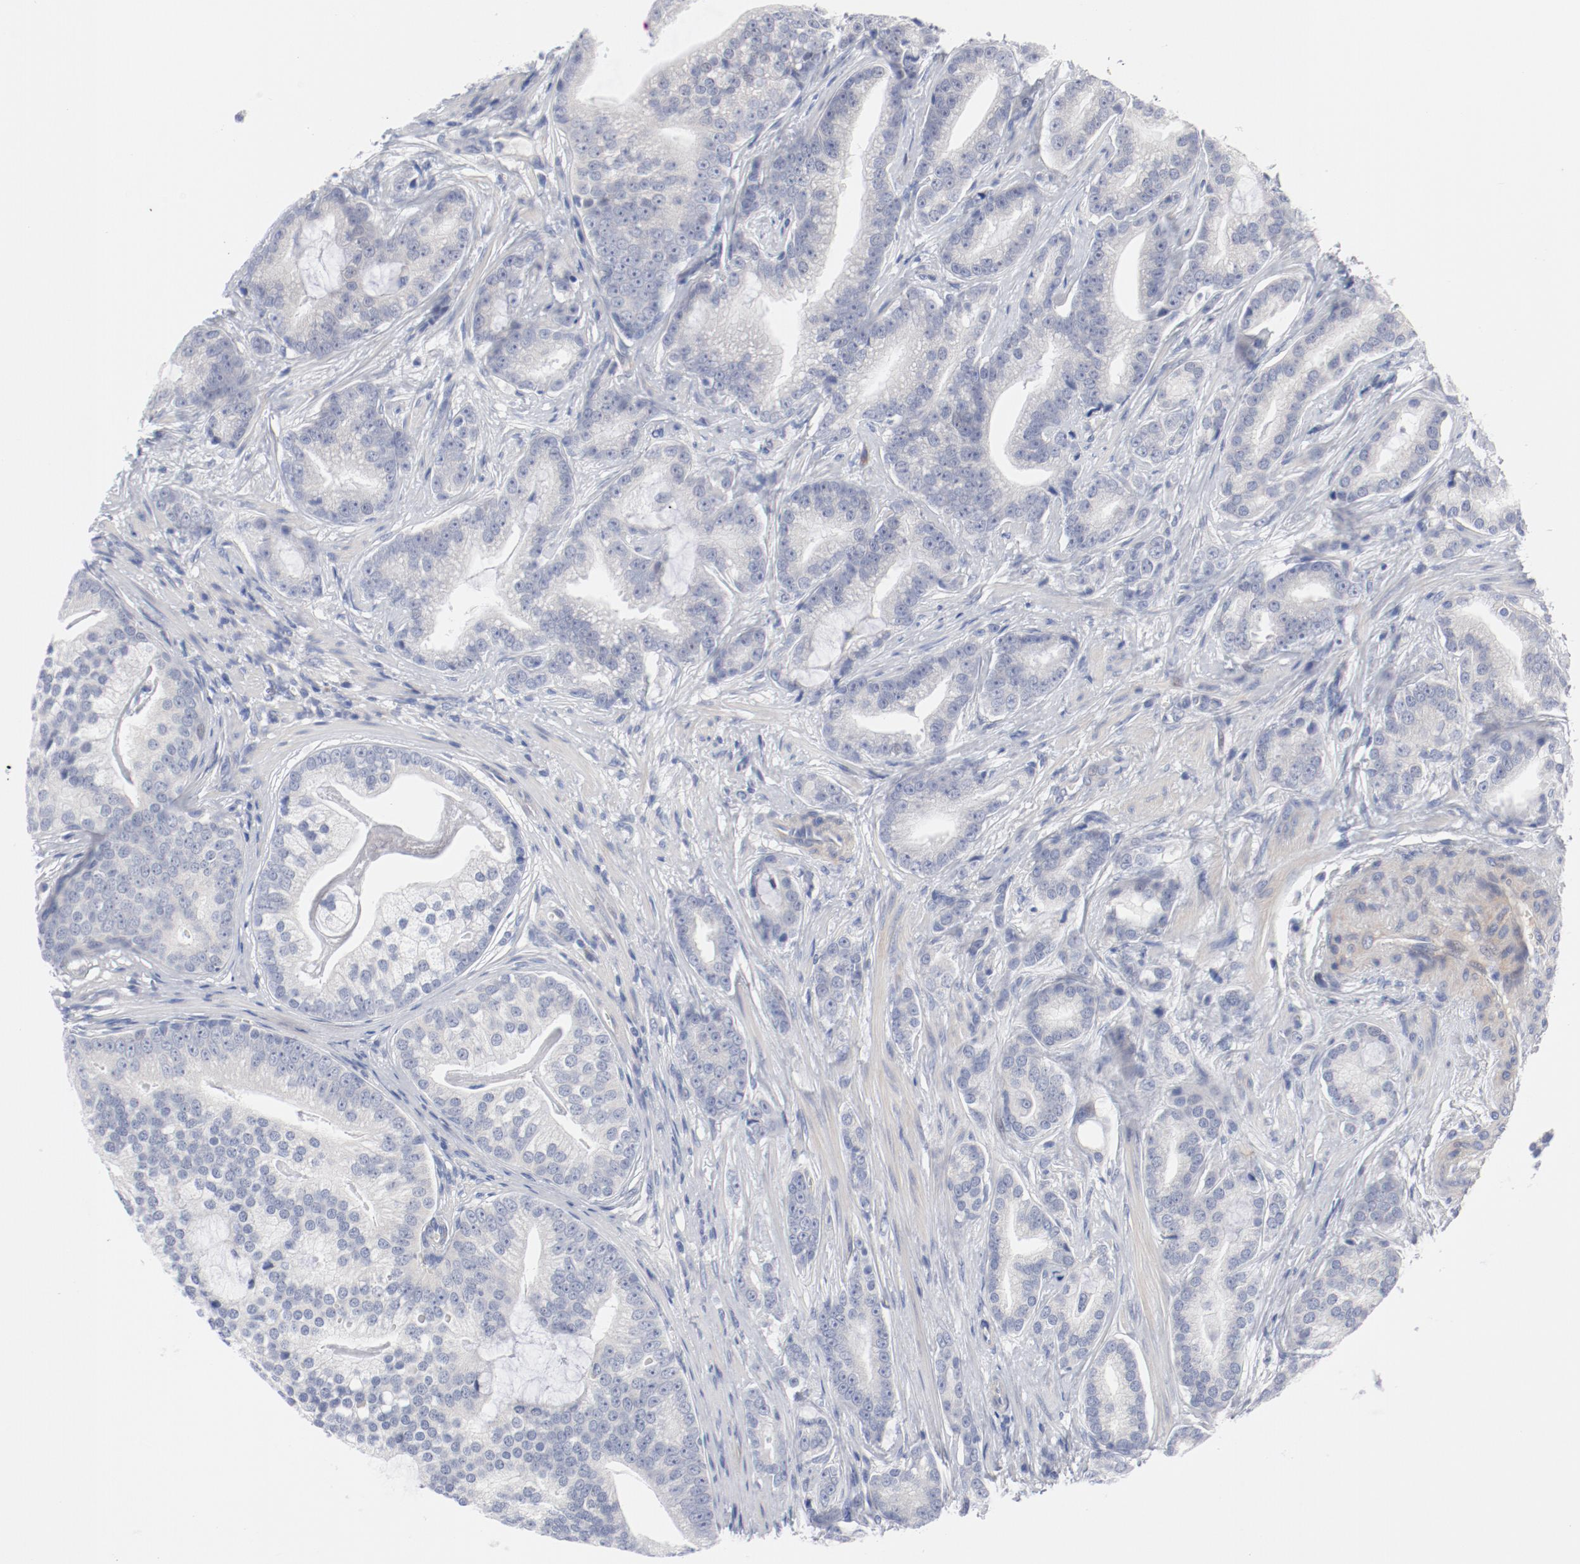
{"staining": {"intensity": "negative", "quantity": "none", "location": "none"}, "tissue": "prostate cancer", "cell_type": "Tumor cells", "image_type": "cancer", "snomed": [{"axis": "morphology", "description": "Adenocarcinoma, Low grade"}, {"axis": "topography", "description": "Prostate"}], "caption": "Photomicrograph shows no significant protein expression in tumor cells of adenocarcinoma (low-grade) (prostate).", "gene": "KCNK13", "patient": {"sex": "male", "age": 58}}